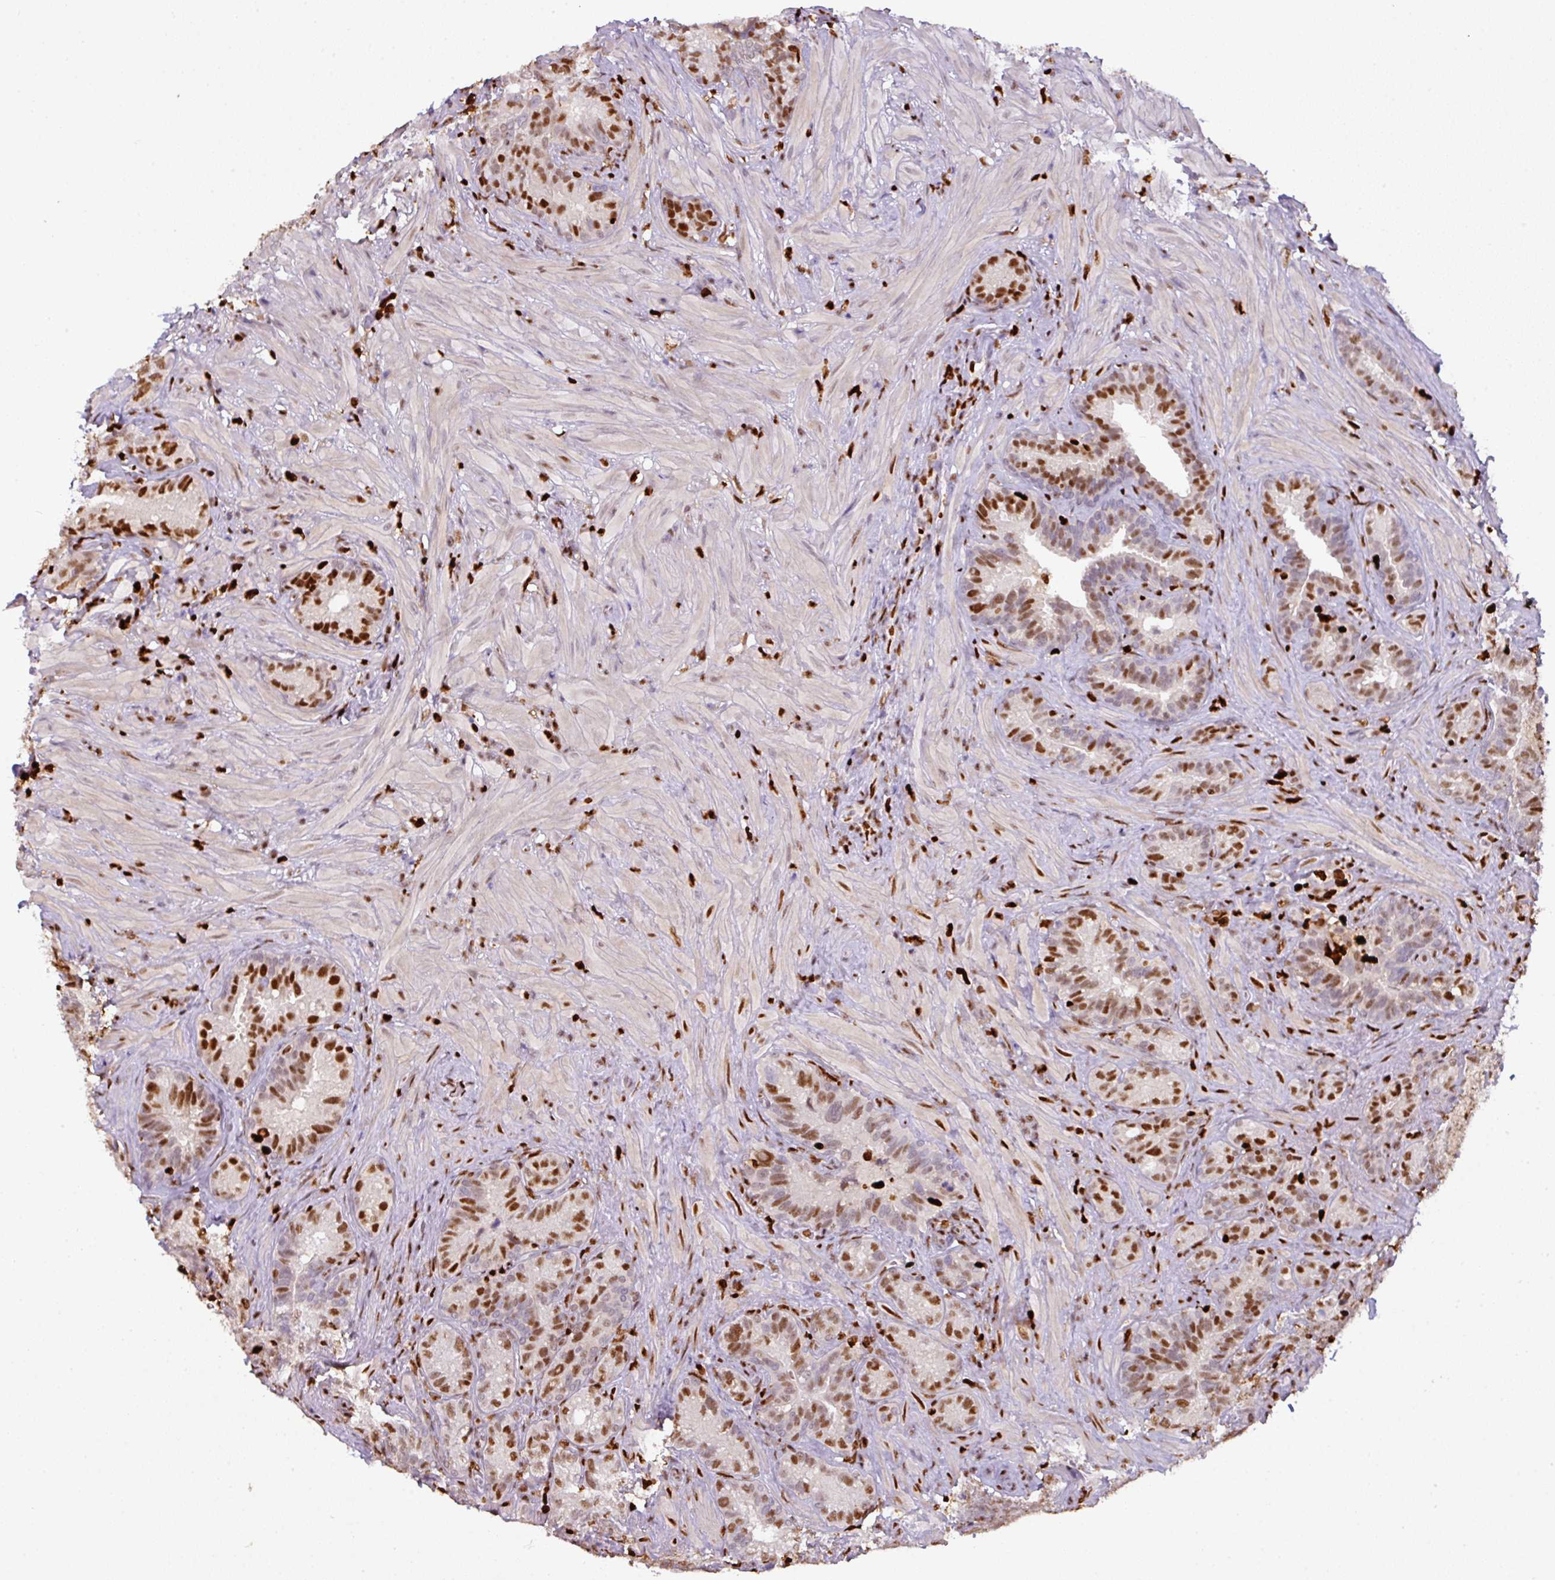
{"staining": {"intensity": "moderate", "quantity": "25%-75%", "location": "nuclear"}, "tissue": "seminal vesicle", "cell_type": "Glandular cells", "image_type": "normal", "snomed": [{"axis": "morphology", "description": "Normal tissue, NOS"}, {"axis": "topography", "description": "Seminal veicle"}], "caption": "Immunohistochemical staining of benign seminal vesicle displays 25%-75% levels of moderate nuclear protein staining in about 25%-75% of glandular cells. The protein is stained brown, and the nuclei are stained in blue (DAB (3,3'-diaminobenzidine) IHC with brightfield microscopy, high magnification).", "gene": "SAMHD1", "patient": {"sex": "male", "age": 68}}